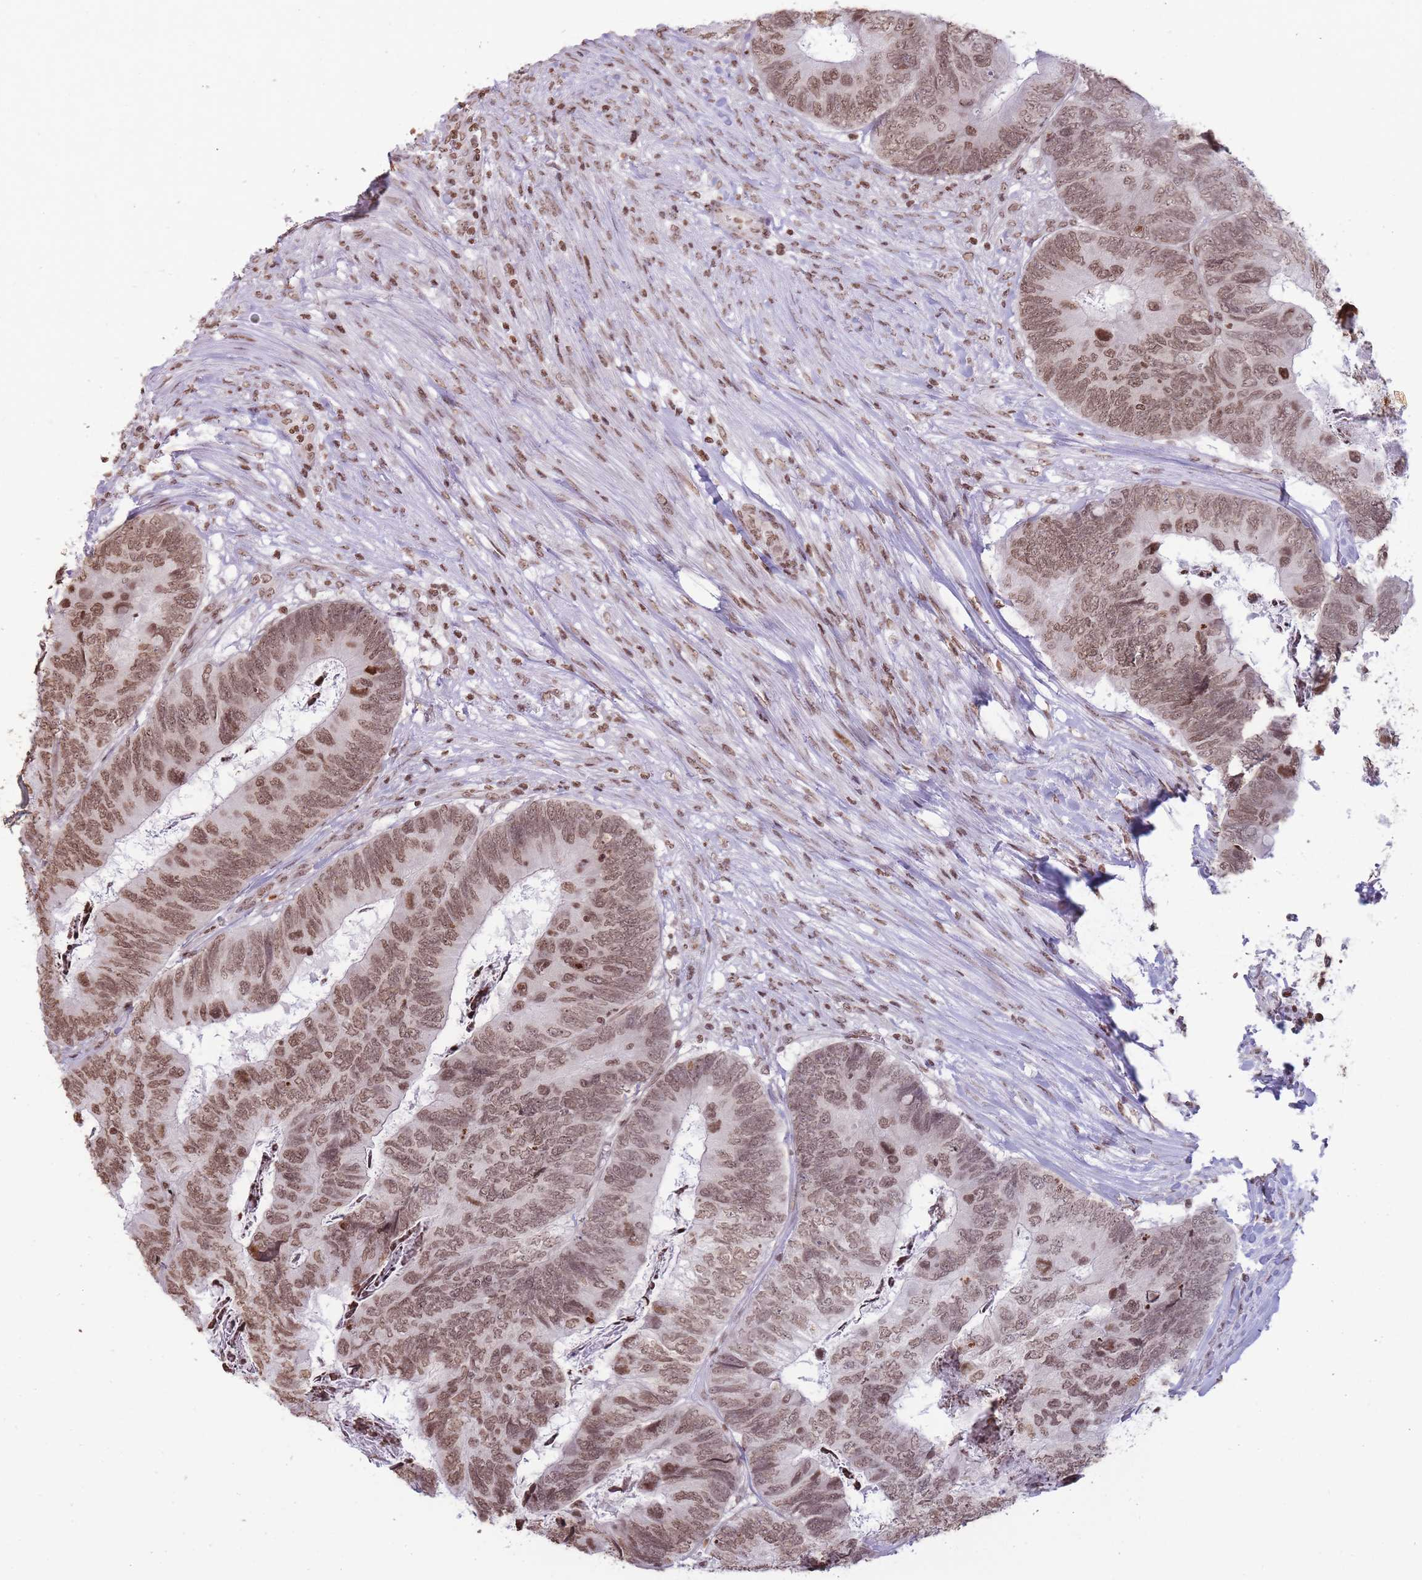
{"staining": {"intensity": "moderate", "quantity": ">75%", "location": "nuclear"}, "tissue": "colorectal cancer", "cell_type": "Tumor cells", "image_type": "cancer", "snomed": [{"axis": "morphology", "description": "Adenocarcinoma, NOS"}, {"axis": "topography", "description": "Colon"}], "caption": "Adenocarcinoma (colorectal) stained with a protein marker demonstrates moderate staining in tumor cells.", "gene": "SHISAL1", "patient": {"sex": "female", "age": 67}}